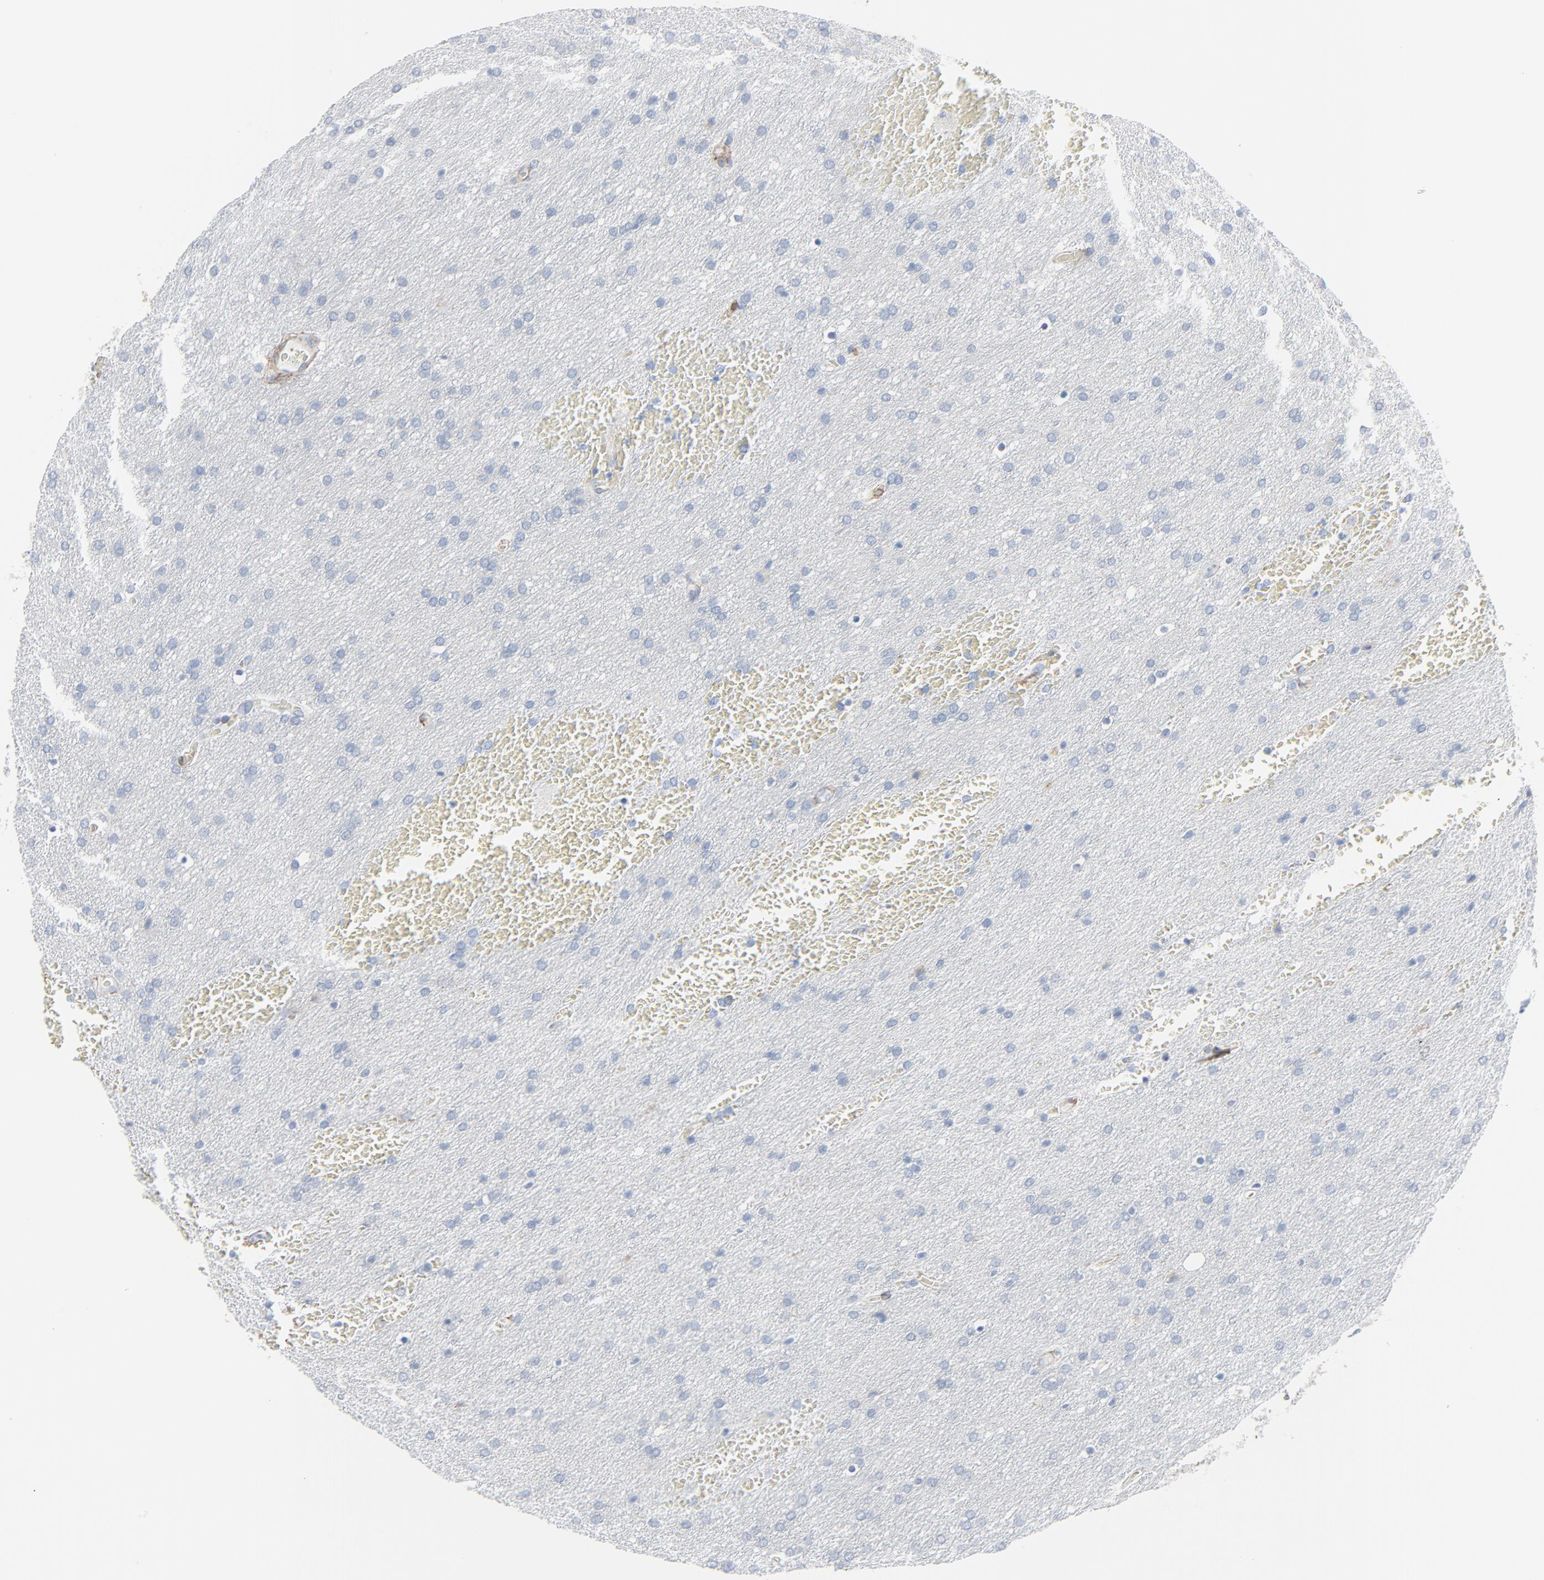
{"staining": {"intensity": "negative", "quantity": "none", "location": "none"}, "tissue": "glioma", "cell_type": "Tumor cells", "image_type": "cancer", "snomed": [{"axis": "morphology", "description": "Glioma, malignant, Low grade"}, {"axis": "topography", "description": "Brain"}], "caption": "Tumor cells show no significant staining in glioma.", "gene": "BGN", "patient": {"sex": "female", "age": 32}}